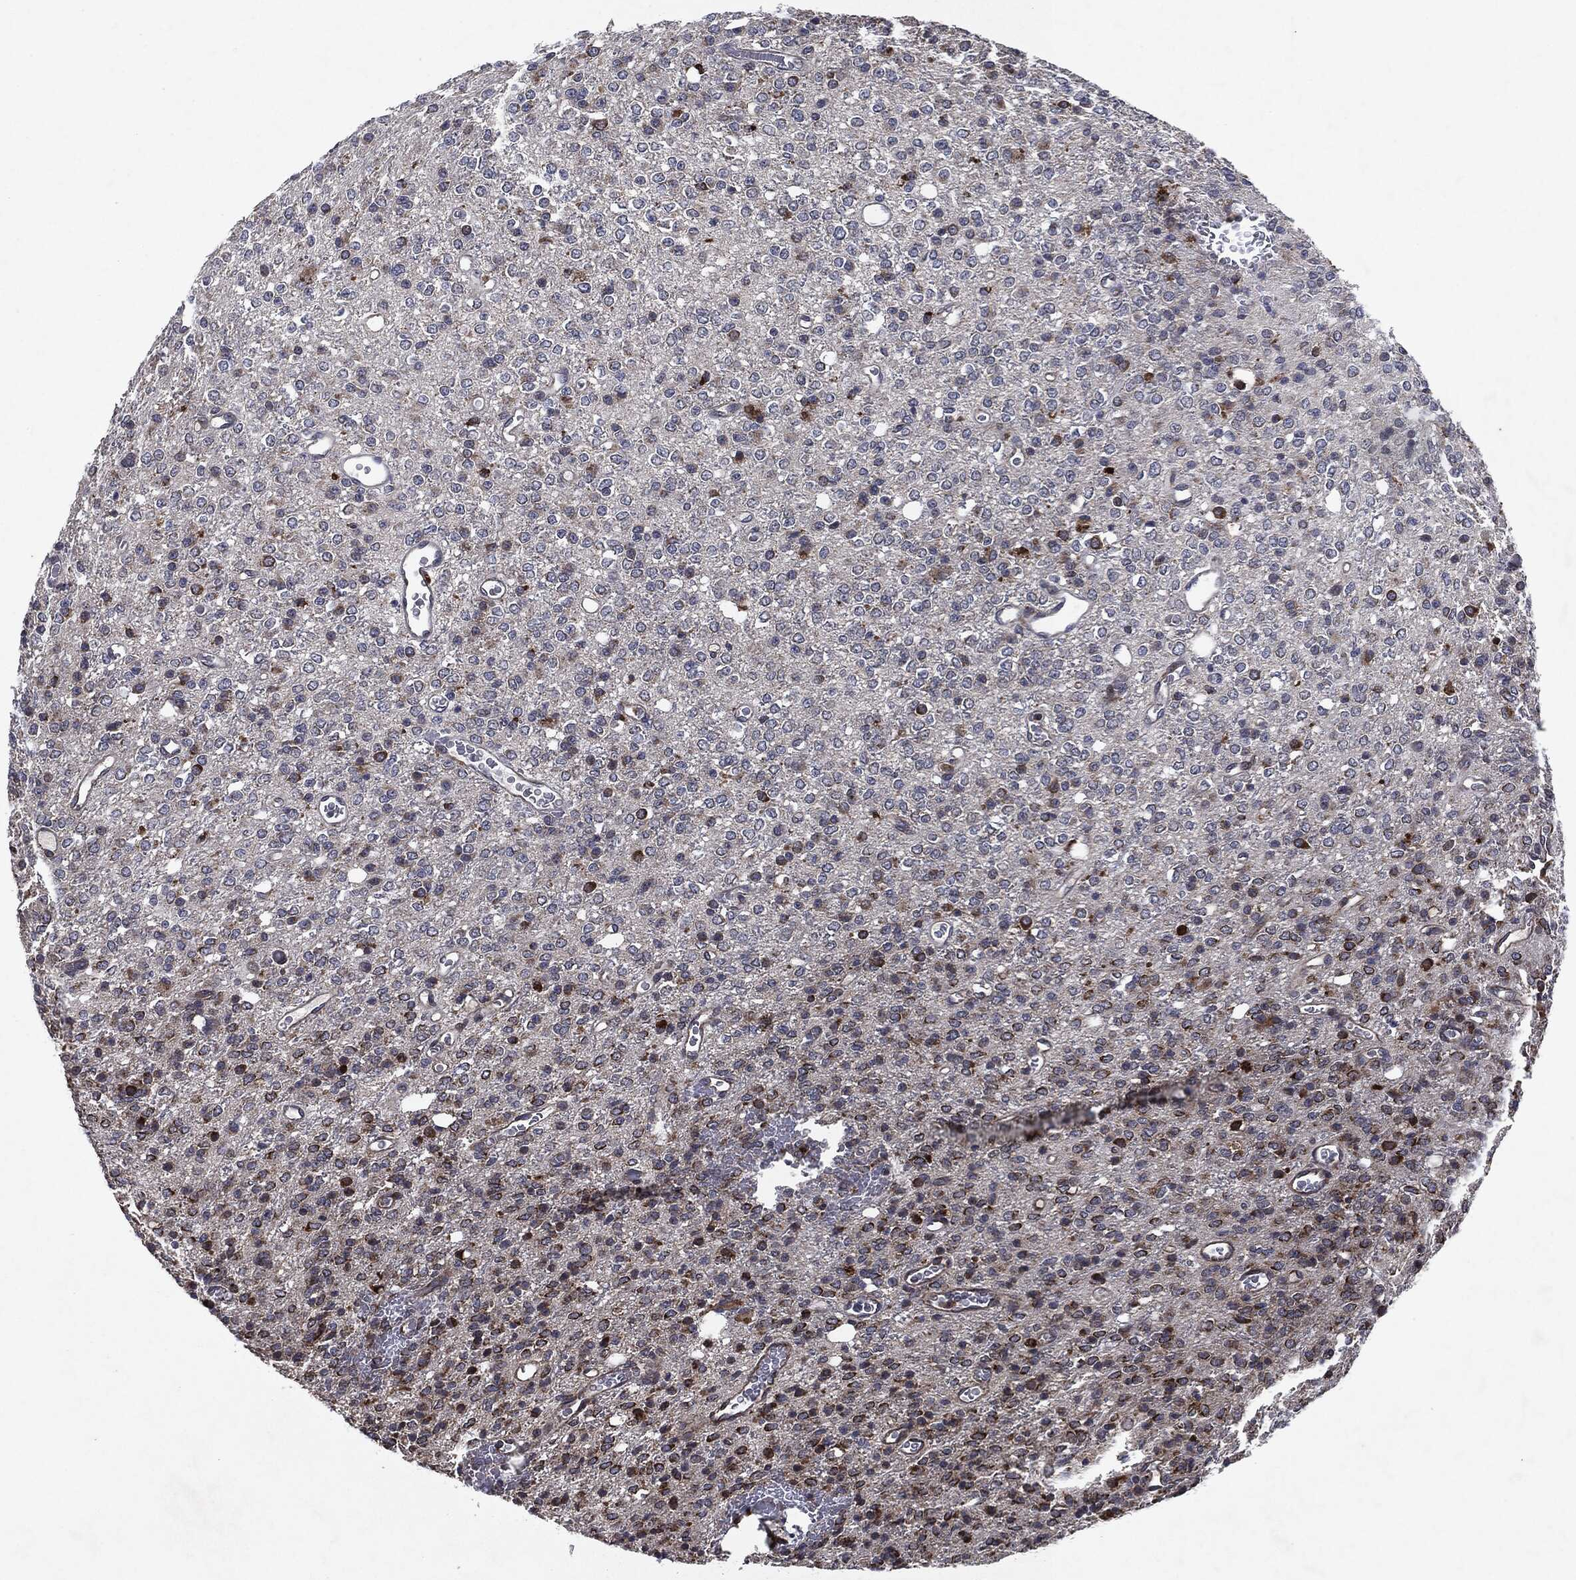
{"staining": {"intensity": "moderate", "quantity": "<25%", "location": "cytoplasmic/membranous"}, "tissue": "glioma", "cell_type": "Tumor cells", "image_type": "cancer", "snomed": [{"axis": "morphology", "description": "Glioma, malignant, Low grade"}, {"axis": "topography", "description": "Brain"}], "caption": "There is low levels of moderate cytoplasmic/membranous staining in tumor cells of malignant glioma (low-grade), as demonstrated by immunohistochemical staining (brown color).", "gene": "SLC31A2", "patient": {"sex": "female", "age": 45}}